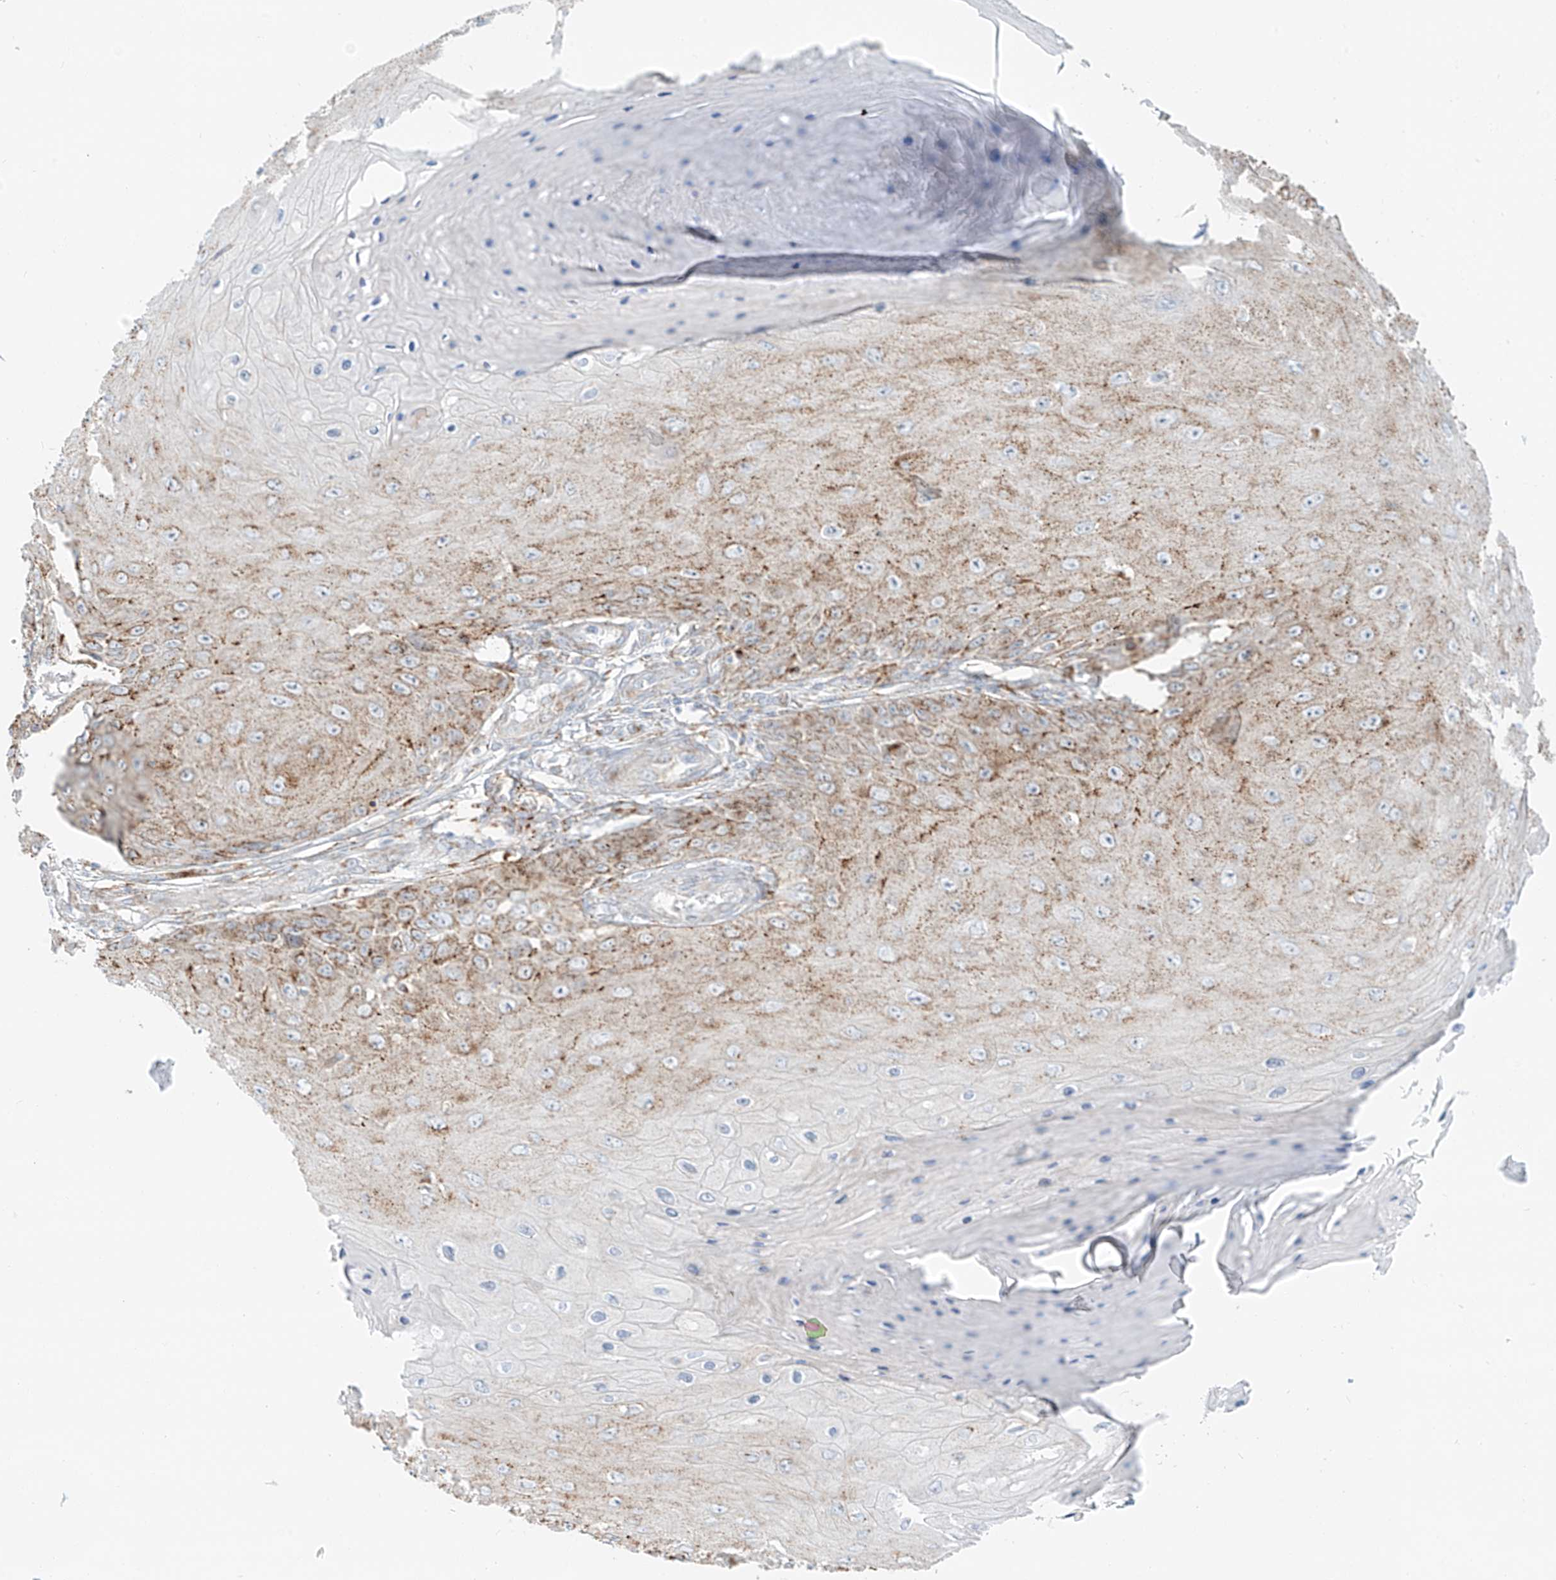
{"staining": {"intensity": "moderate", "quantity": "25%-75%", "location": "cytoplasmic/membranous"}, "tissue": "skin cancer", "cell_type": "Tumor cells", "image_type": "cancer", "snomed": [{"axis": "morphology", "description": "Squamous cell carcinoma, NOS"}, {"axis": "topography", "description": "Skin"}], "caption": "Immunohistochemistry photomicrograph of neoplastic tissue: human squamous cell carcinoma (skin) stained using immunohistochemistry (IHC) exhibits medium levels of moderate protein expression localized specifically in the cytoplasmic/membranous of tumor cells, appearing as a cytoplasmic/membranous brown color.", "gene": "SLC35F6", "patient": {"sex": "female", "age": 73}}